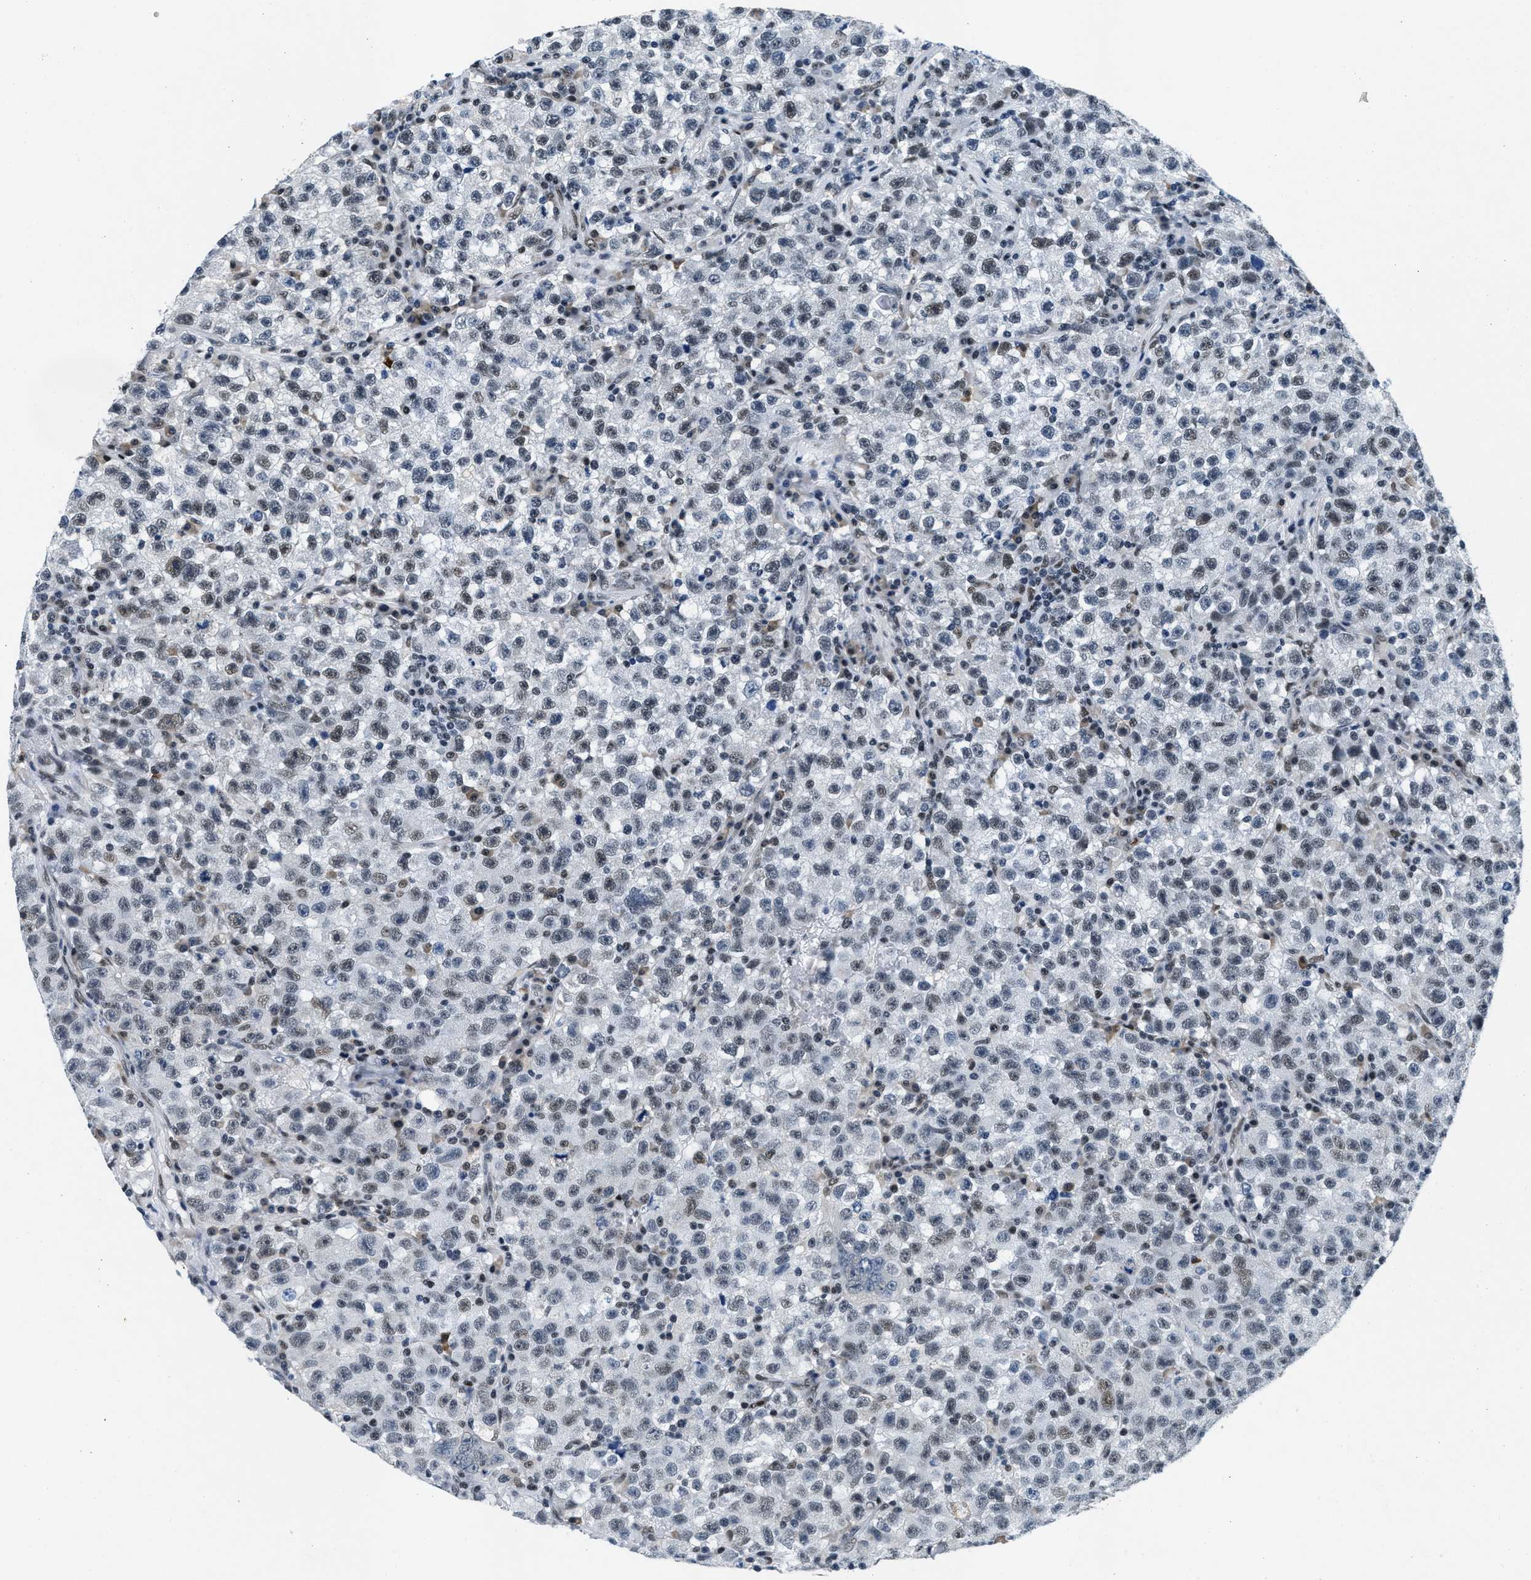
{"staining": {"intensity": "weak", "quantity": "25%-75%", "location": "nuclear"}, "tissue": "testis cancer", "cell_type": "Tumor cells", "image_type": "cancer", "snomed": [{"axis": "morphology", "description": "Seminoma, NOS"}, {"axis": "topography", "description": "Testis"}], "caption": "Testis cancer (seminoma) stained with DAB immunohistochemistry (IHC) exhibits low levels of weak nuclear positivity in approximately 25%-75% of tumor cells.", "gene": "ATF2", "patient": {"sex": "male", "age": 22}}